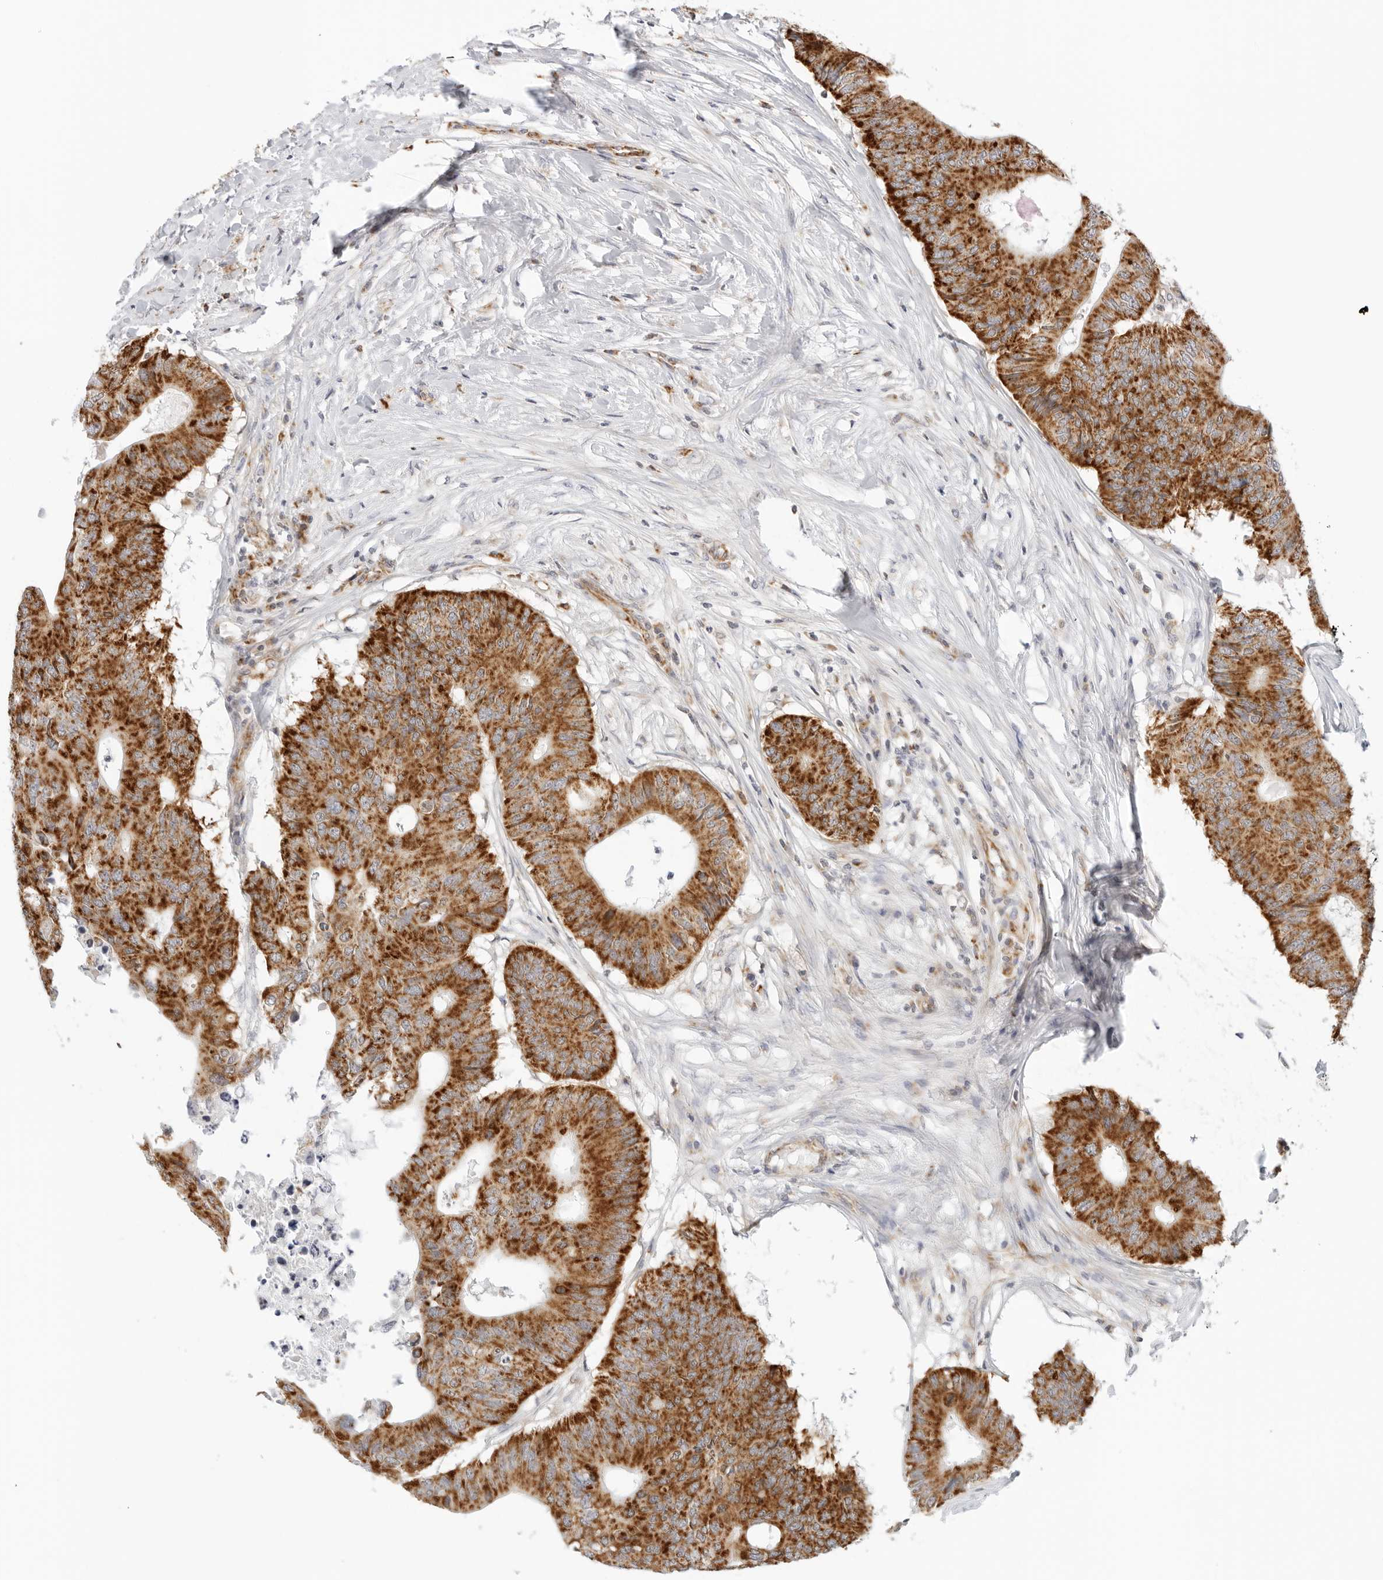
{"staining": {"intensity": "strong", "quantity": ">75%", "location": "cytoplasmic/membranous"}, "tissue": "colorectal cancer", "cell_type": "Tumor cells", "image_type": "cancer", "snomed": [{"axis": "morphology", "description": "Adenocarcinoma, NOS"}, {"axis": "topography", "description": "Colon"}], "caption": "Immunohistochemistry image of neoplastic tissue: colorectal cancer stained using IHC demonstrates high levels of strong protein expression localized specifically in the cytoplasmic/membranous of tumor cells, appearing as a cytoplasmic/membranous brown color.", "gene": "RC3H1", "patient": {"sex": "male", "age": 71}}